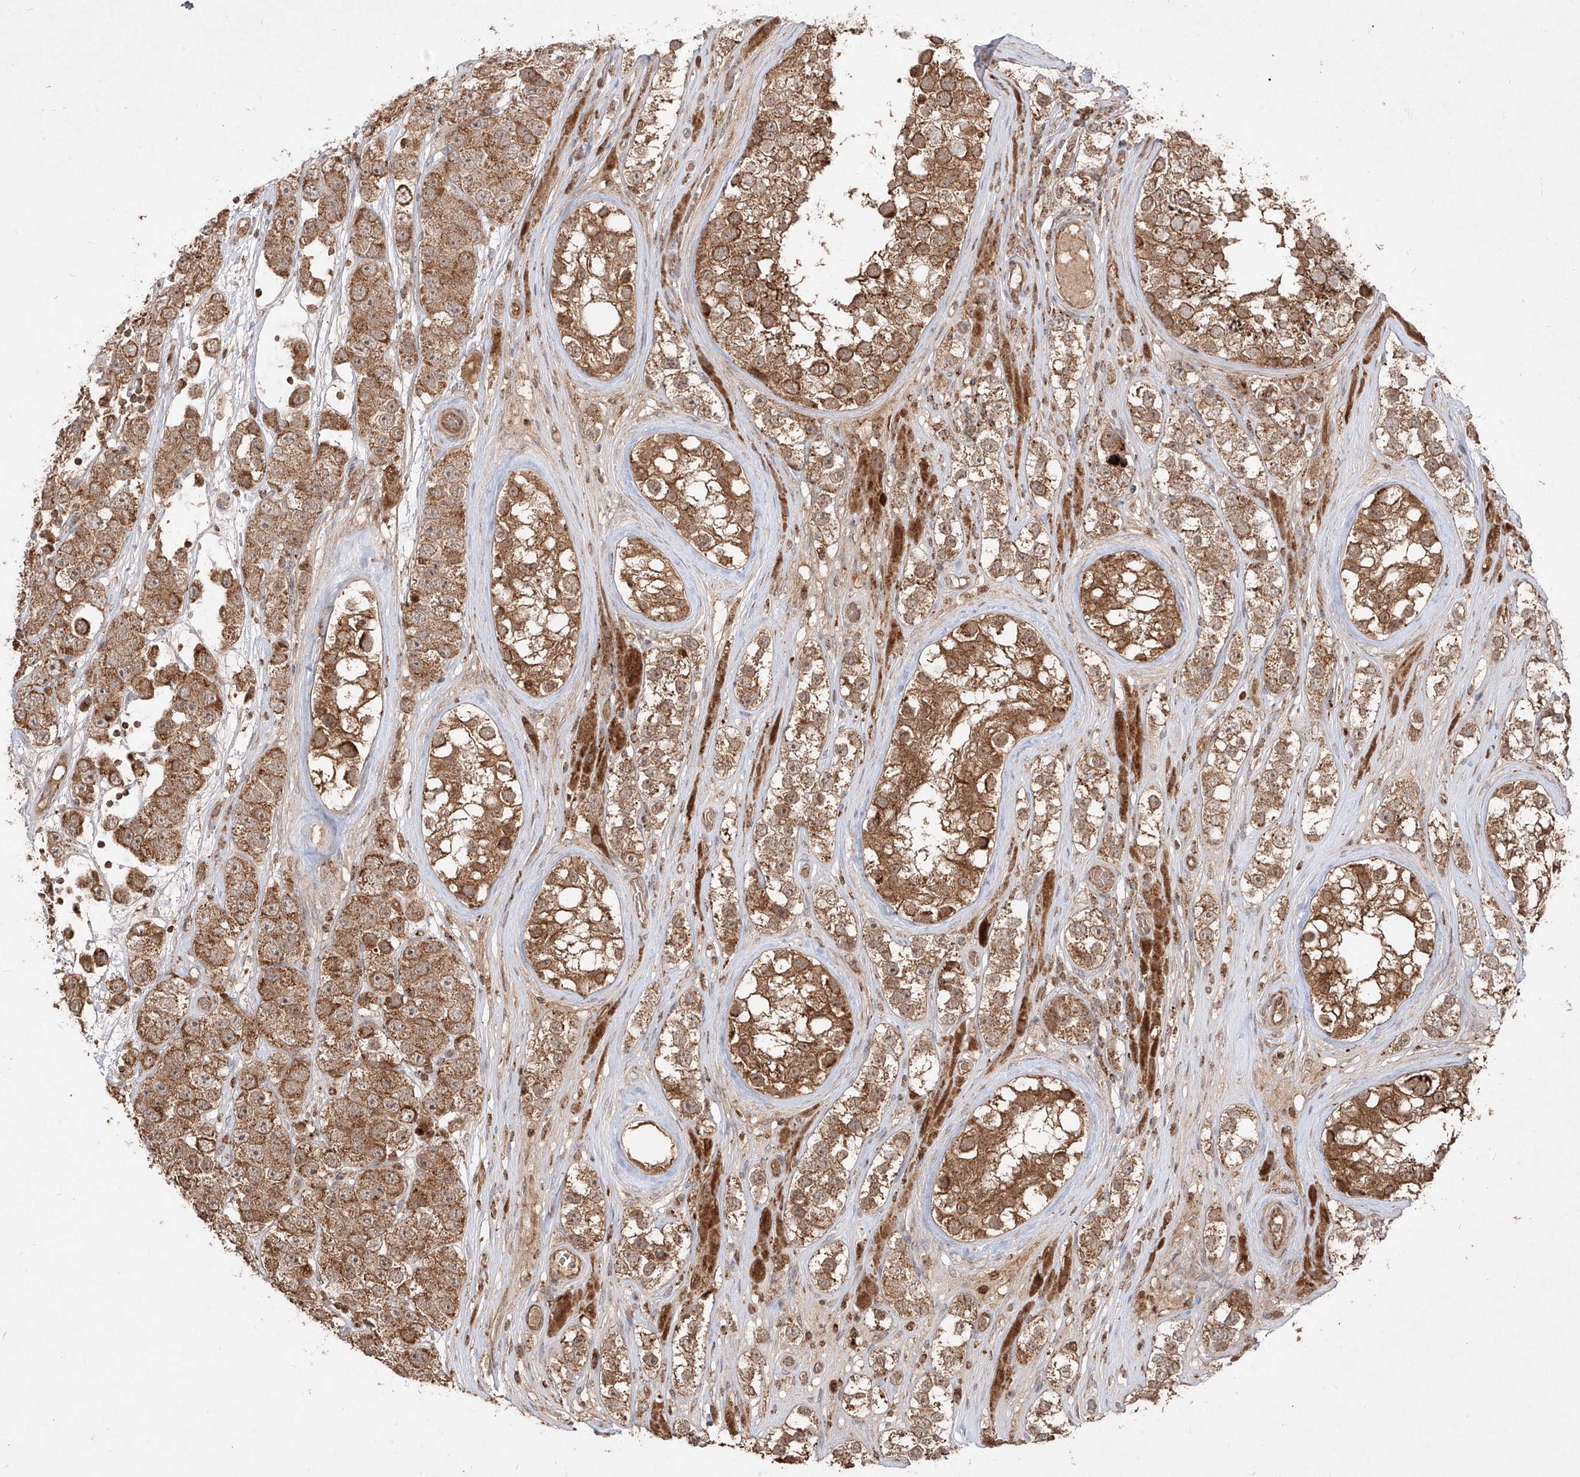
{"staining": {"intensity": "strong", "quantity": ">75%", "location": "cytoplasmic/membranous"}, "tissue": "testis cancer", "cell_type": "Tumor cells", "image_type": "cancer", "snomed": [{"axis": "morphology", "description": "Seminoma, NOS"}, {"axis": "topography", "description": "Testis"}], "caption": "Immunohistochemical staining of testis seminoma shows strong cytoplasmic/membranous protein staining in about >75% of tumor cells.", "gene": "AIM2", "patient": {"sex": "male", "age": 28}}